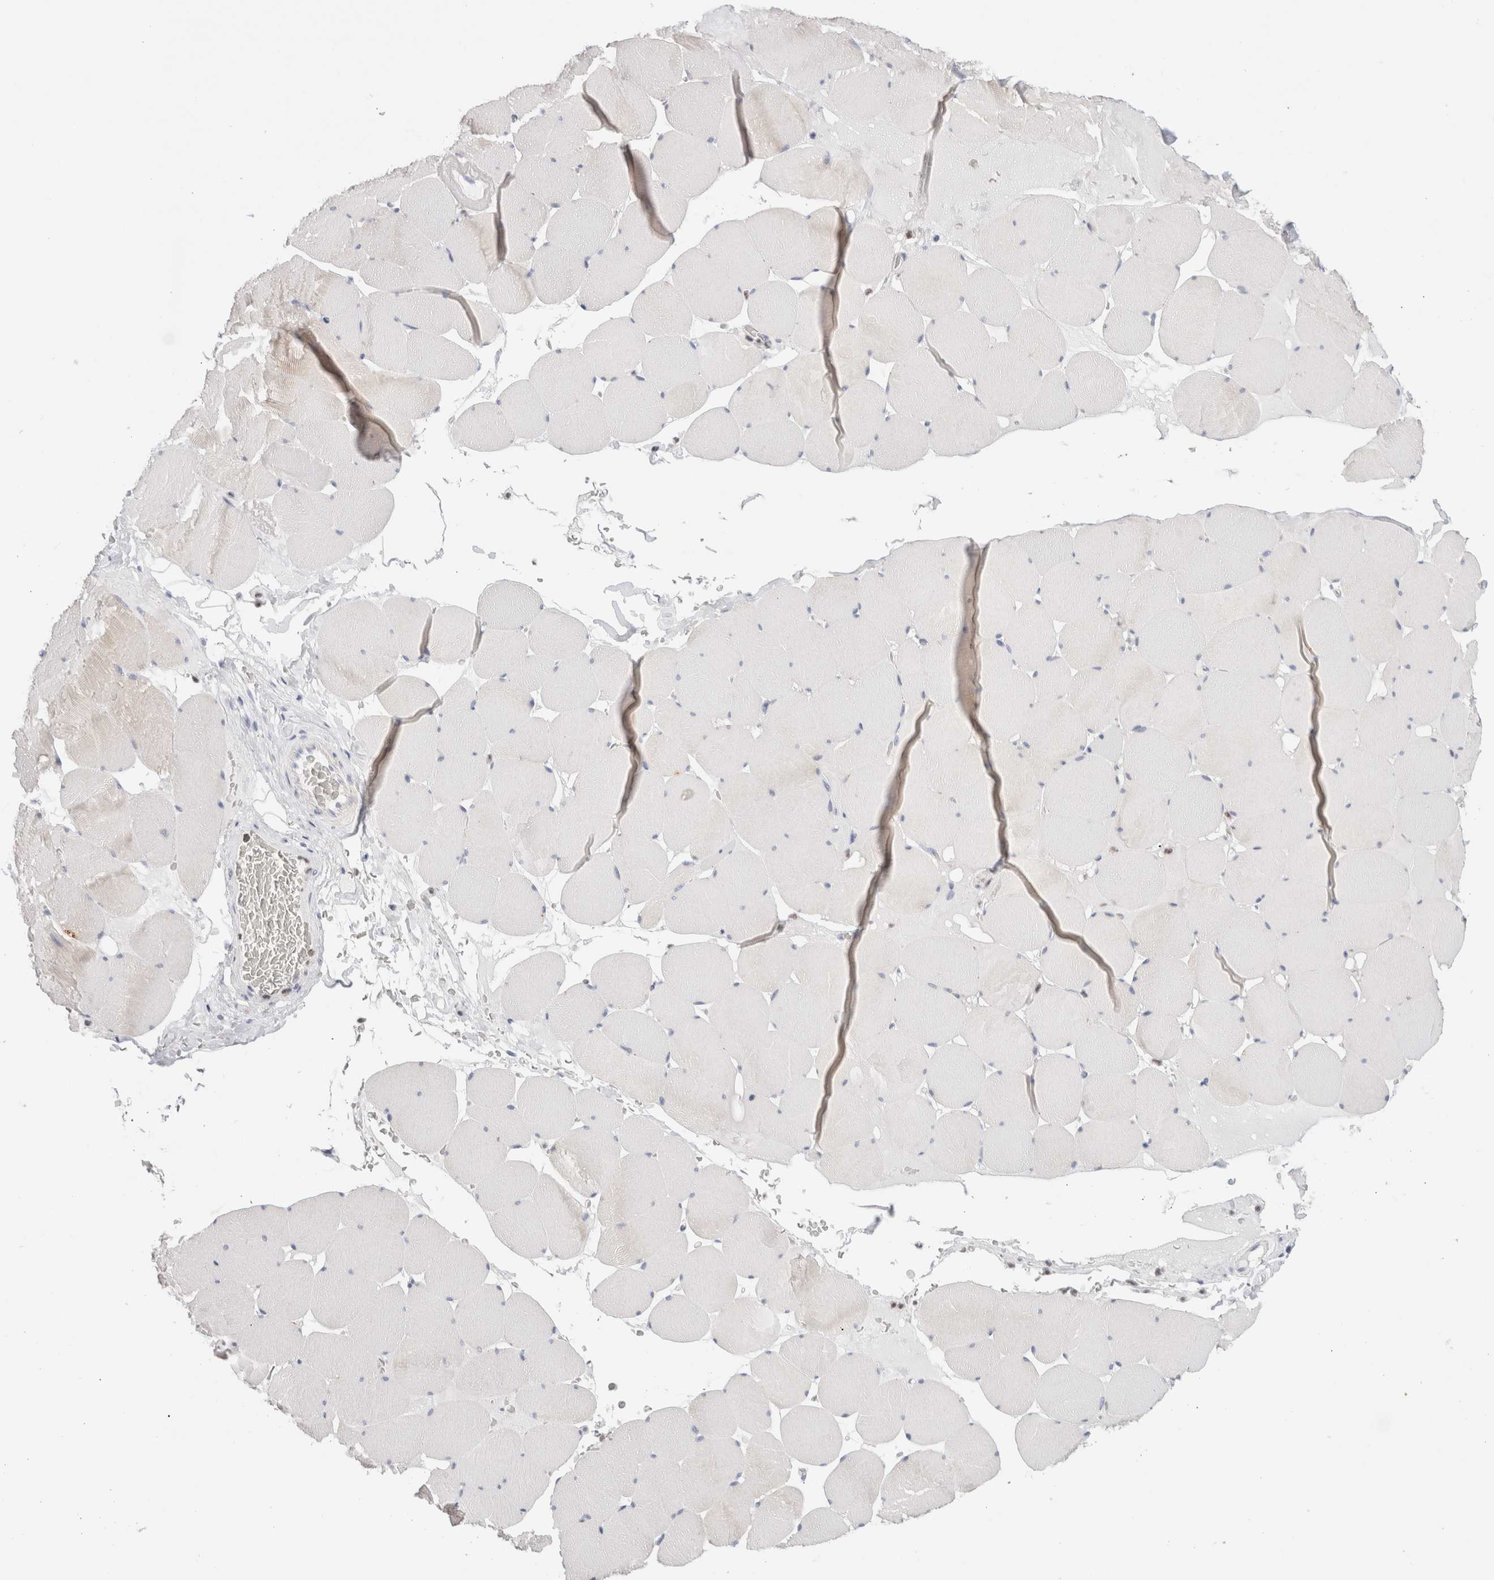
{"staining": {"intensity": "weak", "quantity": "<25%", "location": "cytoplasmic/membranous"}, "tissue": "skeletal muscle", "cell_type": "Myocytes", "image_type": "normal", "snomed": [{"axis": "morphology", "description": "Normal tissue, NOS"}, {"axis": "topography", "description": "Skeletal muscle"}], "caption": "This is a micrograph of immunohistochemistry (IHC) staining of benign skeletal muscle, which shows no staining in myocytes.", "gene": "ADAM30", "patient": {"sex": "male", "age": 62}}